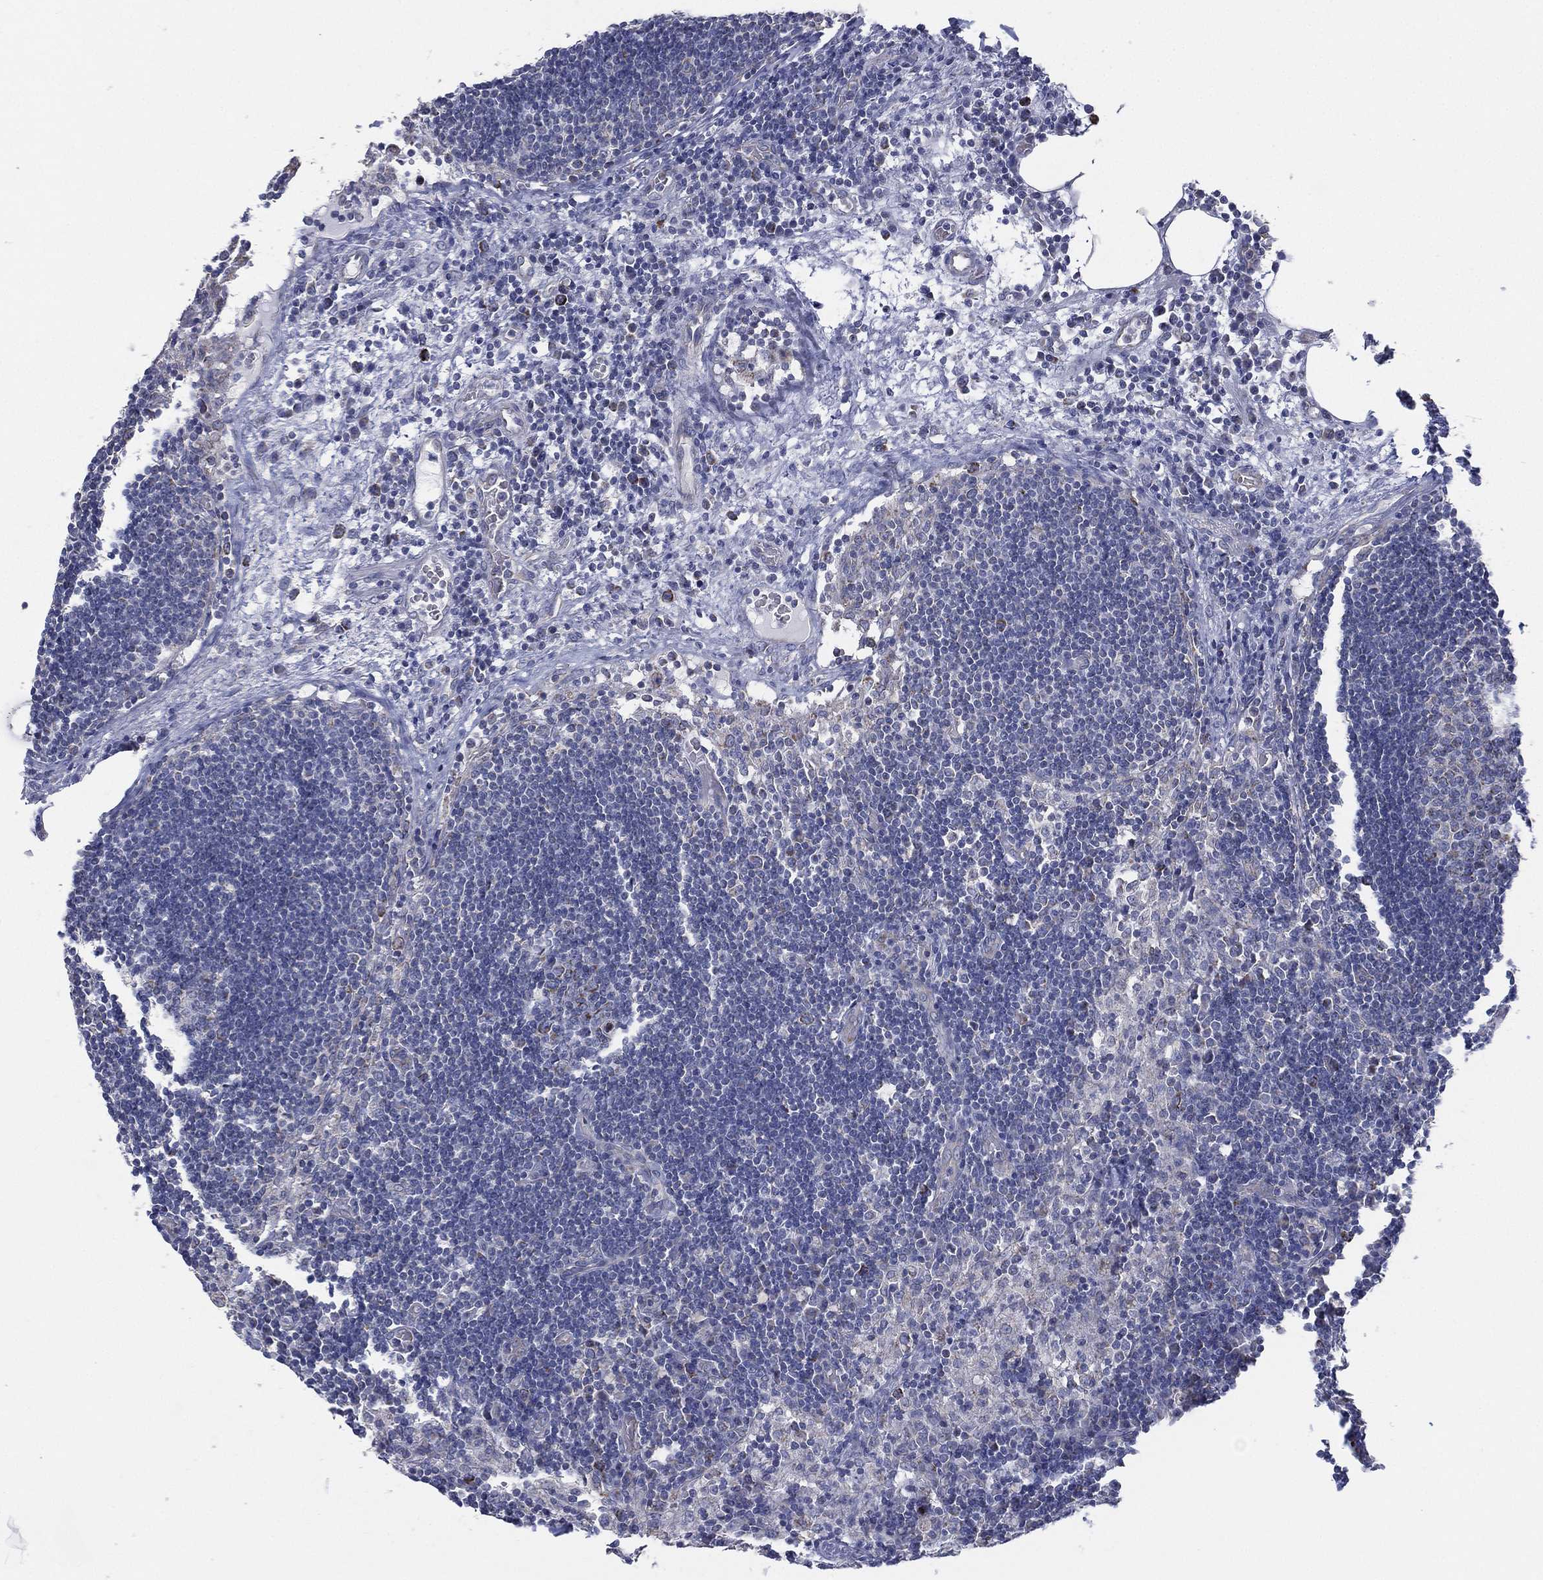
{"staining": {"intensity": "negative", "quantity": "none", "location": "none"}, "tissue": "lymph node", "cell_type": "Germinal center cells", "image_type": "normal", "snomed": [{"axis": "morphology", "description": "Normal tissue, NOS"}, {"axis": "topography", "description": "Lymph node"}], "caption": "Germinal center cells show no significant positivity in benign lymph node.", "gene": "INA", "patient": {"sex": "male", "age": 63}}